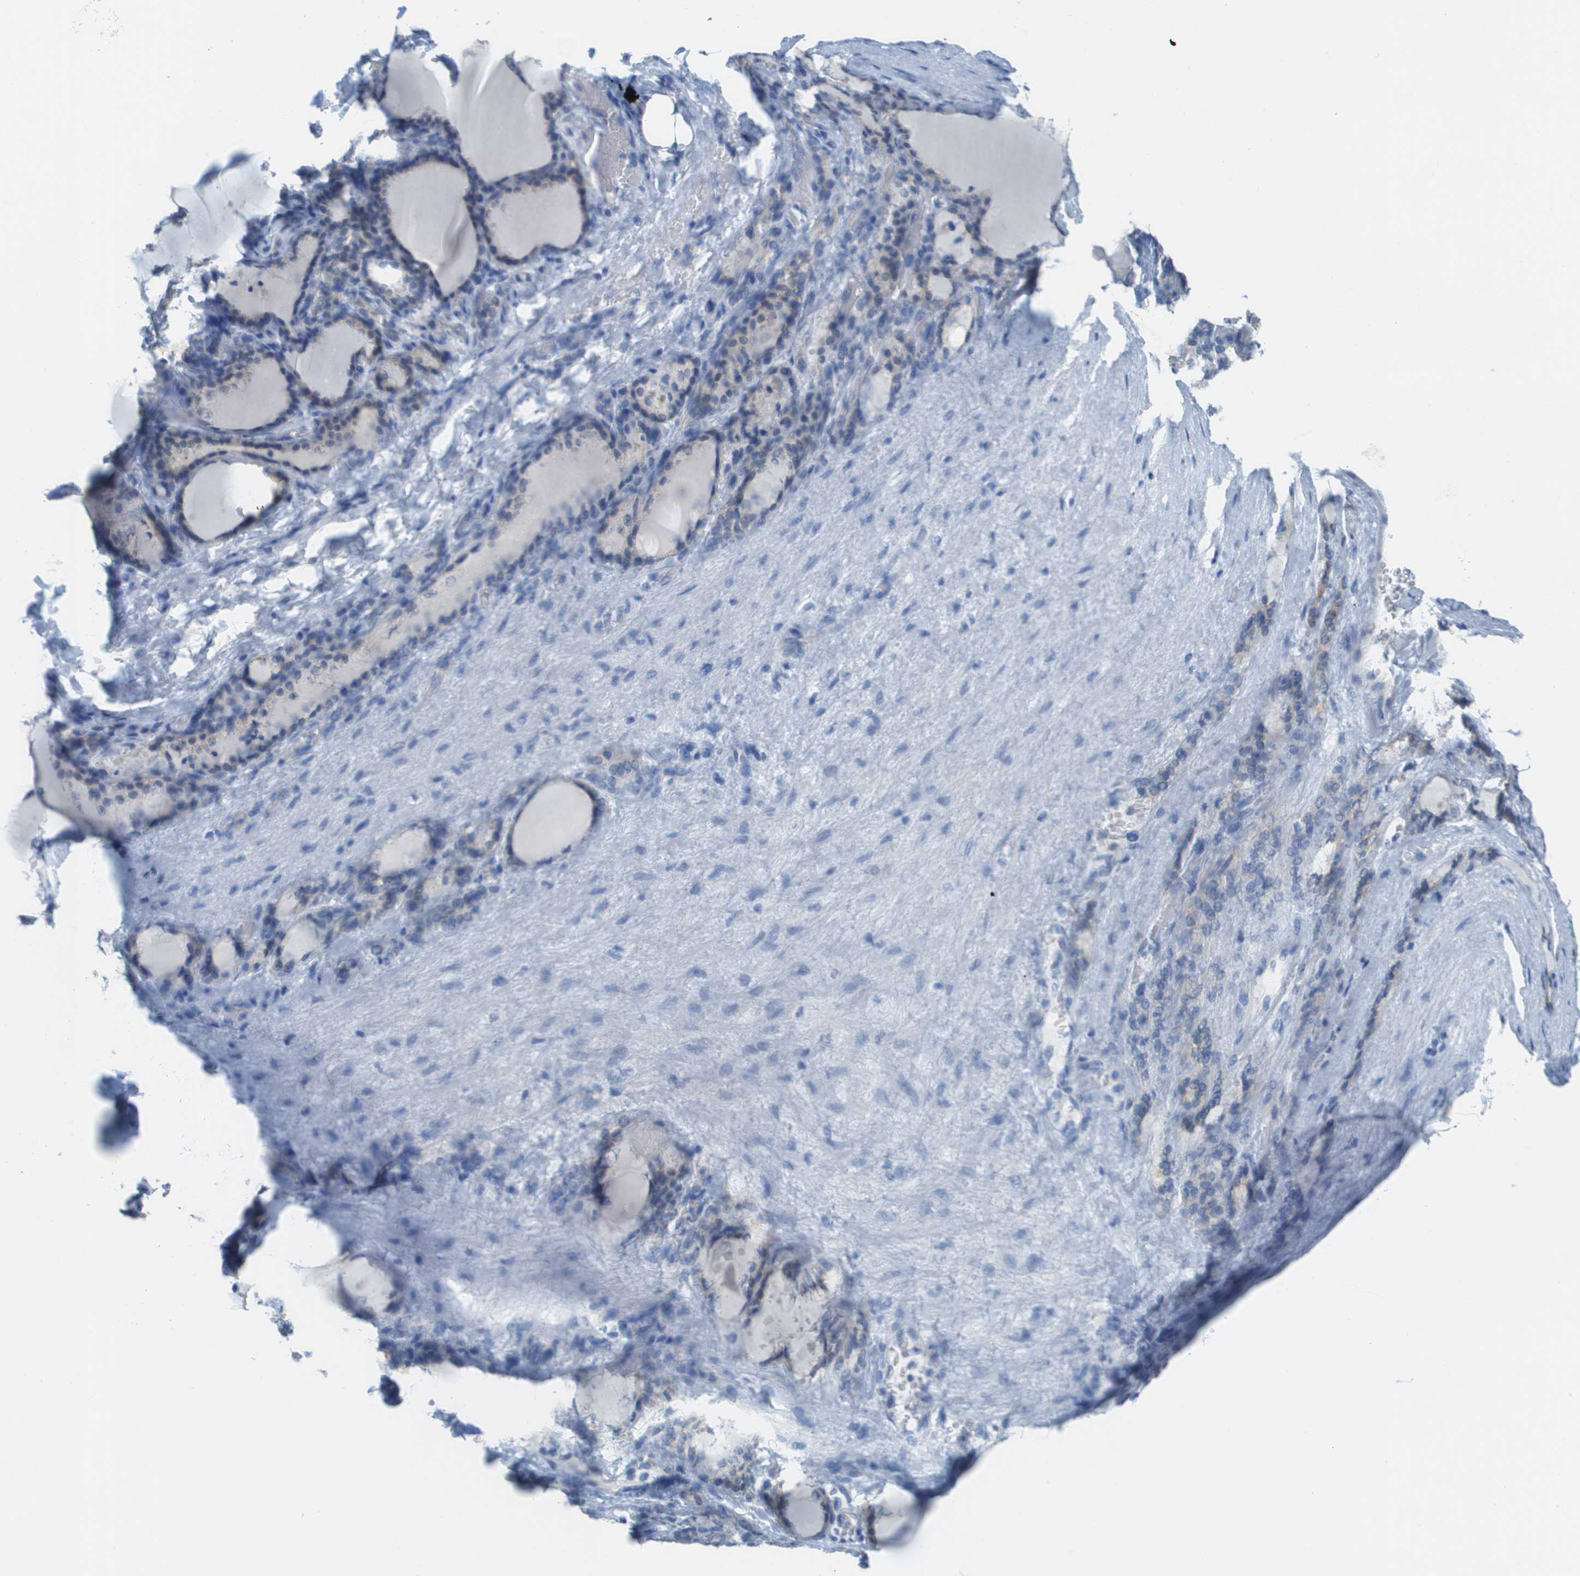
{"staining": {"intensity": "negative", "quantity": "none", "location": "none"}, "tissue": "thyroid gland", "cell_type": "Glandular cells", "image_type": "normal", "snomed": [{"axis": "morphology", "description": "Normal tissue, NOS"}, {"axis": "topography", "description": "Thyroid gland"}], "caption": "IHC image of unremarkable thyroid gland: thyroid gland stained with DAB reveals no significant protein staining in glandular cells. Brightfield microscopy of immunohistochemistry (IHC) stained with DAB (3,3'-diaminobenzidine) (brown) and hematoxylin (blue), captured at high magnification.", "gene": "CD46", "patient": {"sex": "female", "age": 28}}